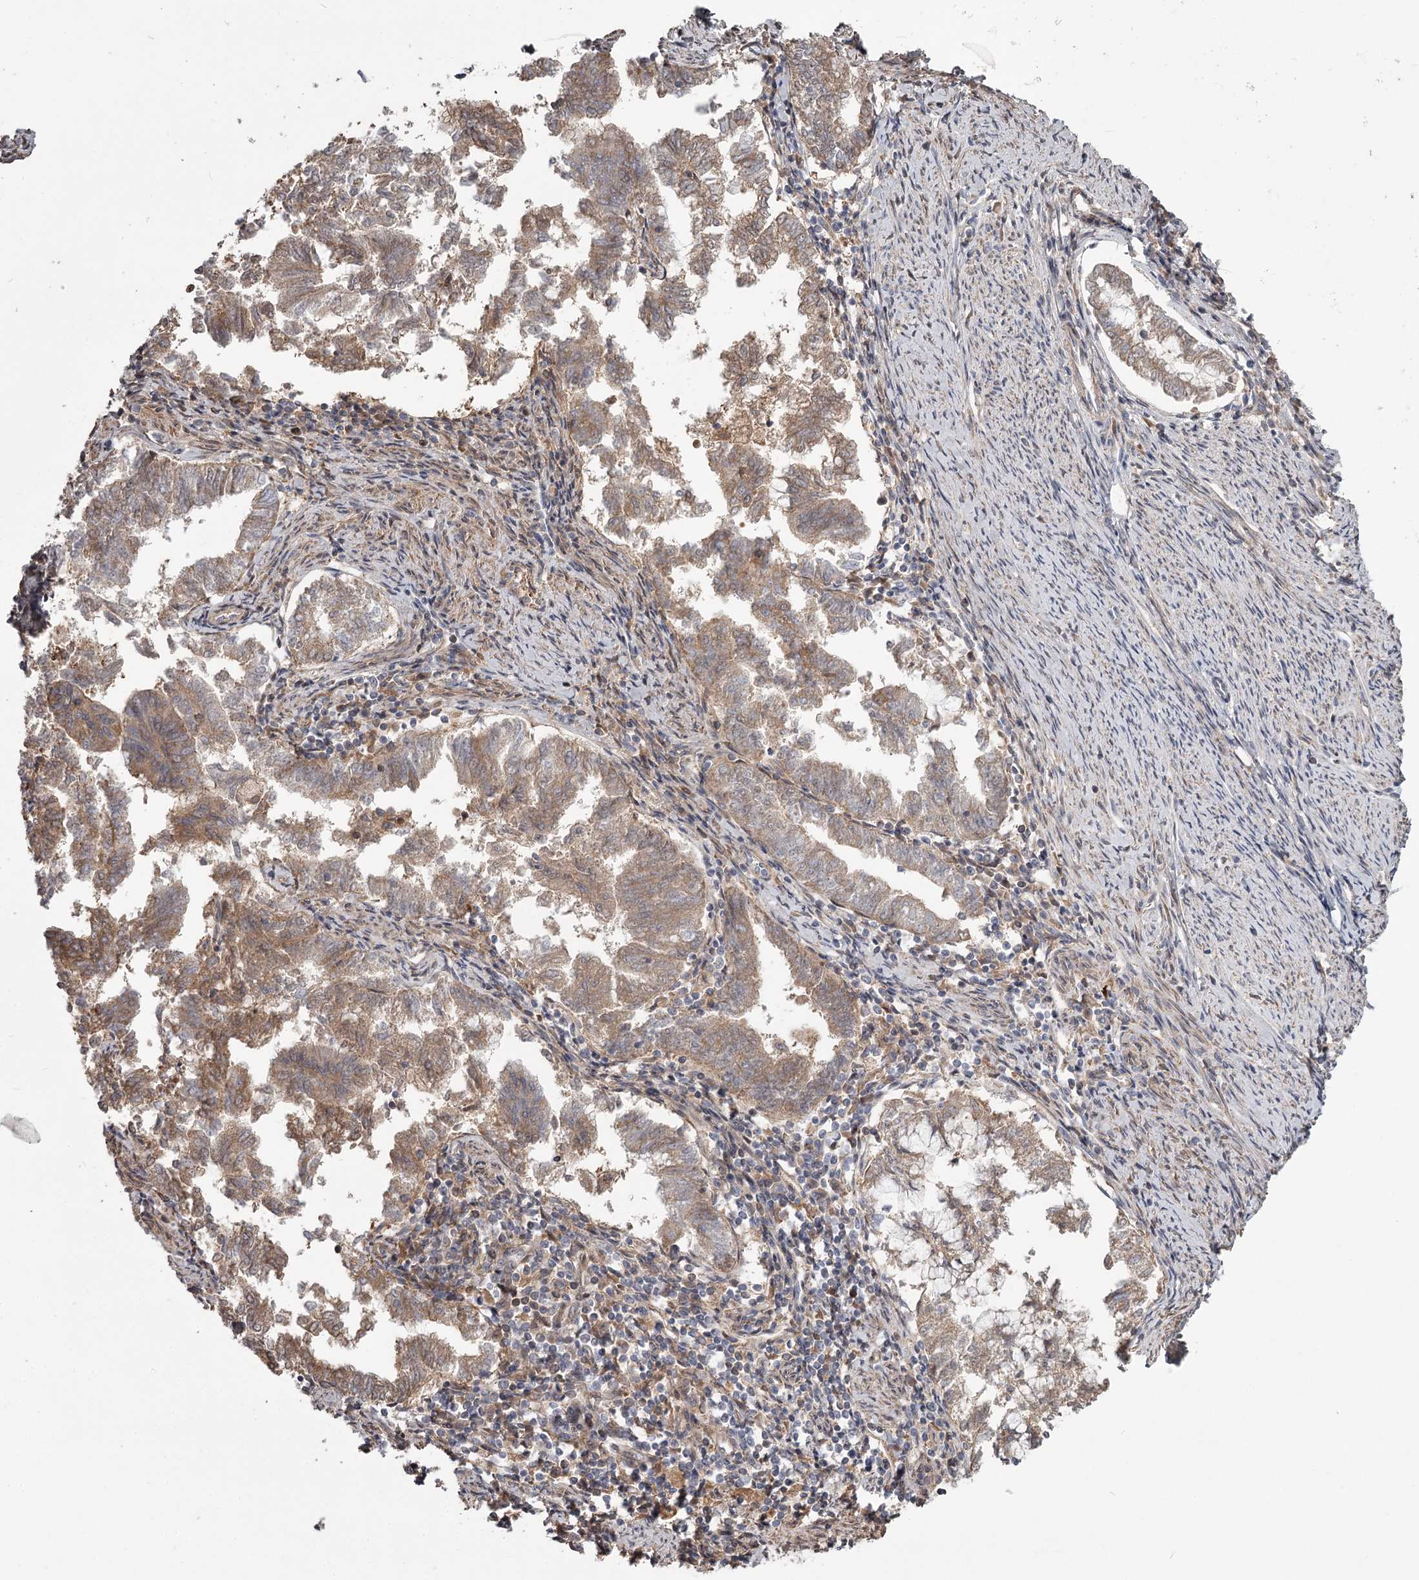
{"staining": {"intensity": "moderate", "quantity": ">75%", "location": "cytoplasmic/membranous"}, "tissue": "endometrial cancer", "cell_type": "Tumor cells", "image_type": "cancer", "snomed": [{"axis": "morphology", "description": "Adenocarcinoma, NOS"}, {"axis": "topography", "description": "Endometrium"}], "caption": "Protein staining by immunohistochemistry (IHC) exhibits moderate cytoplasmic/membranous expression in about >75% of tumor cells in endometrial adenocarcinoma.", "gene": "DHRS9", "patient": {"sex": "female", "age": 79}}